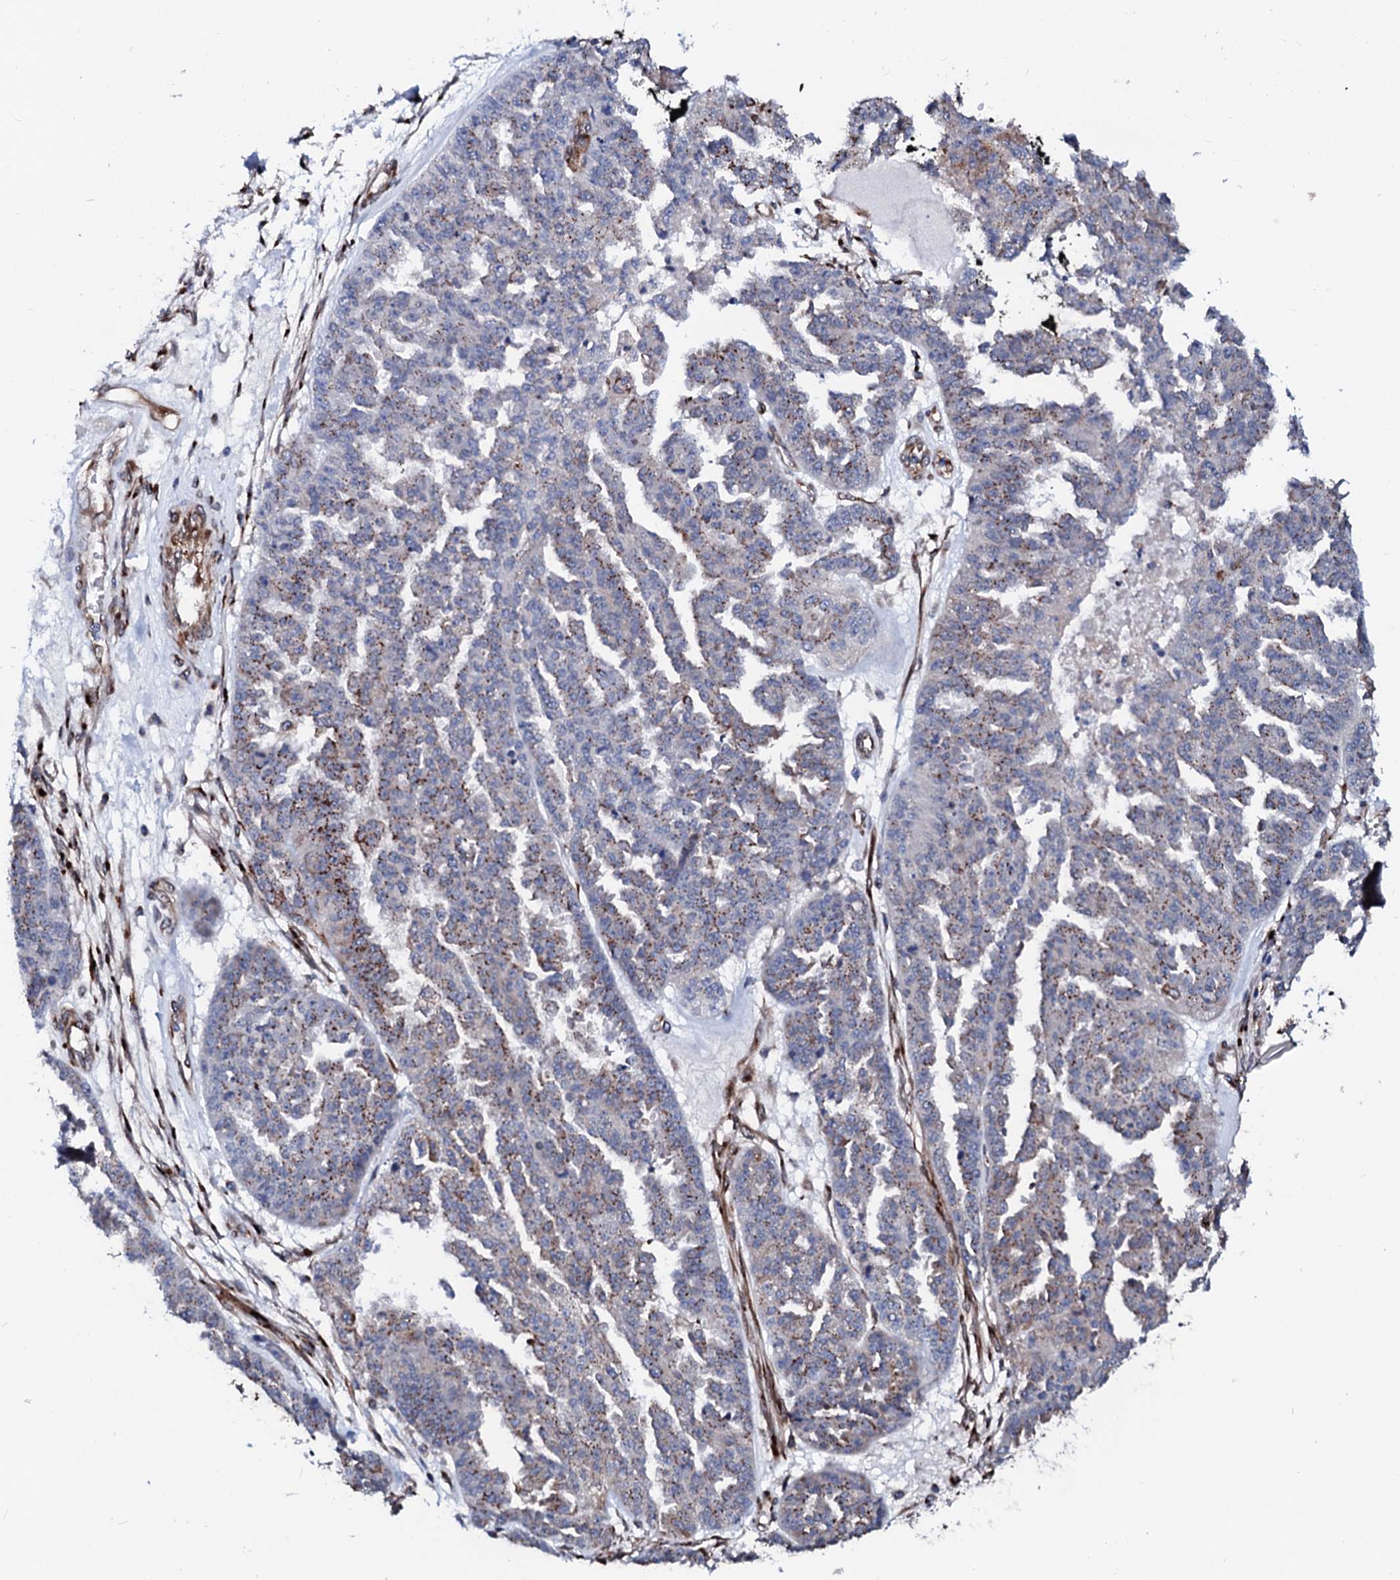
{"staining": {"intensity": "moderate", "quantity": "25%-75%", "location": "cytoplasmic/membranous"}, "tissue": "ovarian cancer", "cell_type": "Tumor cells", "image_type": "cancer", "snomed": [{"axis": "morphology", "description": "Cystadenocarcinoma, serous, NOS"}, {"axis": "topography", "description": "Ovary"}], "caption": "Ovarian cancer stained for a protein (brown) exhibits moderate cytoplasmic/membranous positive expression in about 25%-75% of tumor cells.", "gene": "TMCO3", "patient": {"sex": "female", "age": 58}}